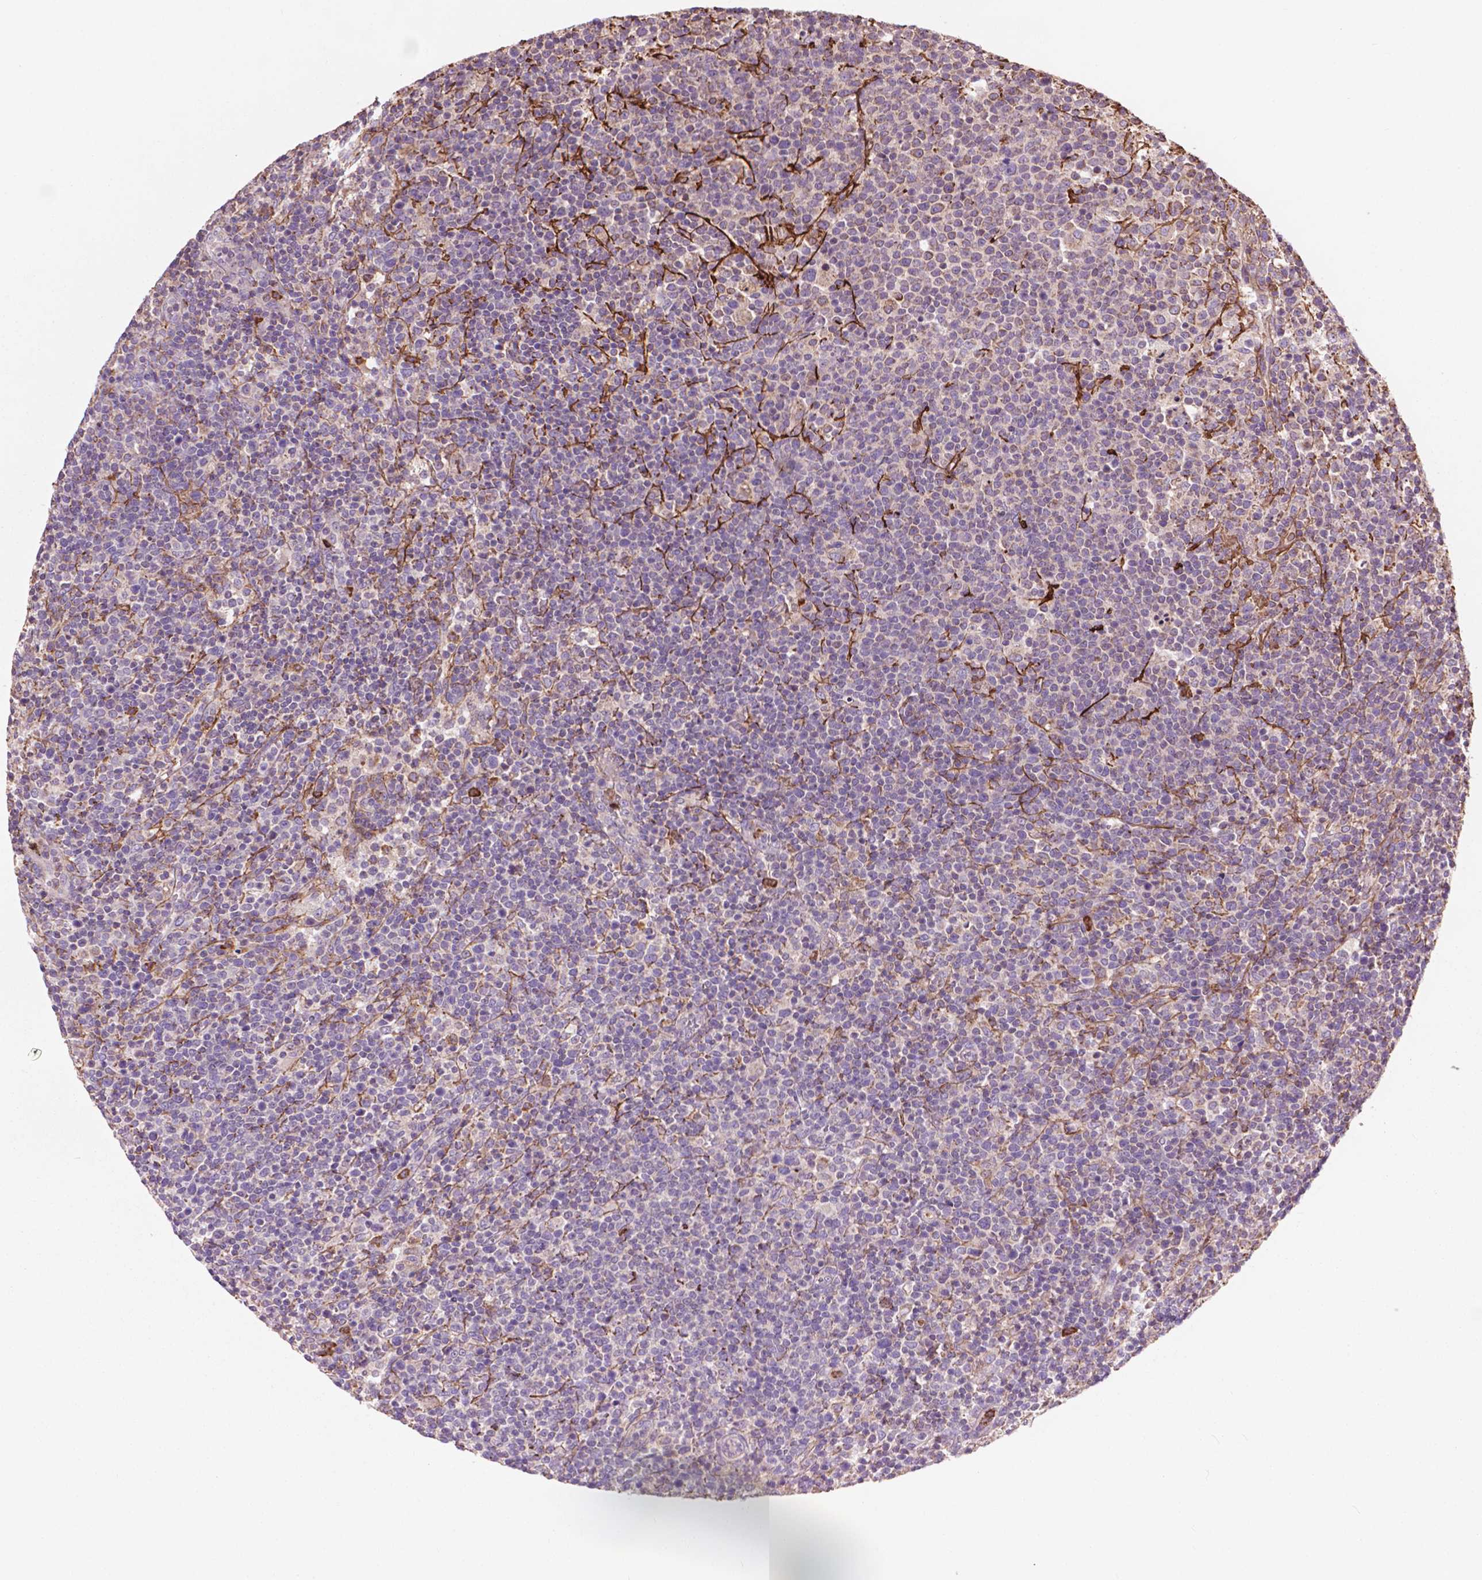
{"staining": {"intensity": "negative", "quantity": "none", "location": "none"}, "tissue": "lymphoma", "cell_type": "Tumor cells", "image_type": "cancer", "snomed": [{"axis": "morphology", "description": "Malignant lymphoma, non-Hodgkin's type, High grade"}, {"axis": "topography", "description": "Lymph node"}], "caption": "Micrograph shows no protein staining in tumor cells of malignant lymphoma, non-Hodgkin's type (high-grade) tissue. Nuclei are stained in blue.", "gene": "LRRC3C", "patient": {"sex": "male", "age": 61}}